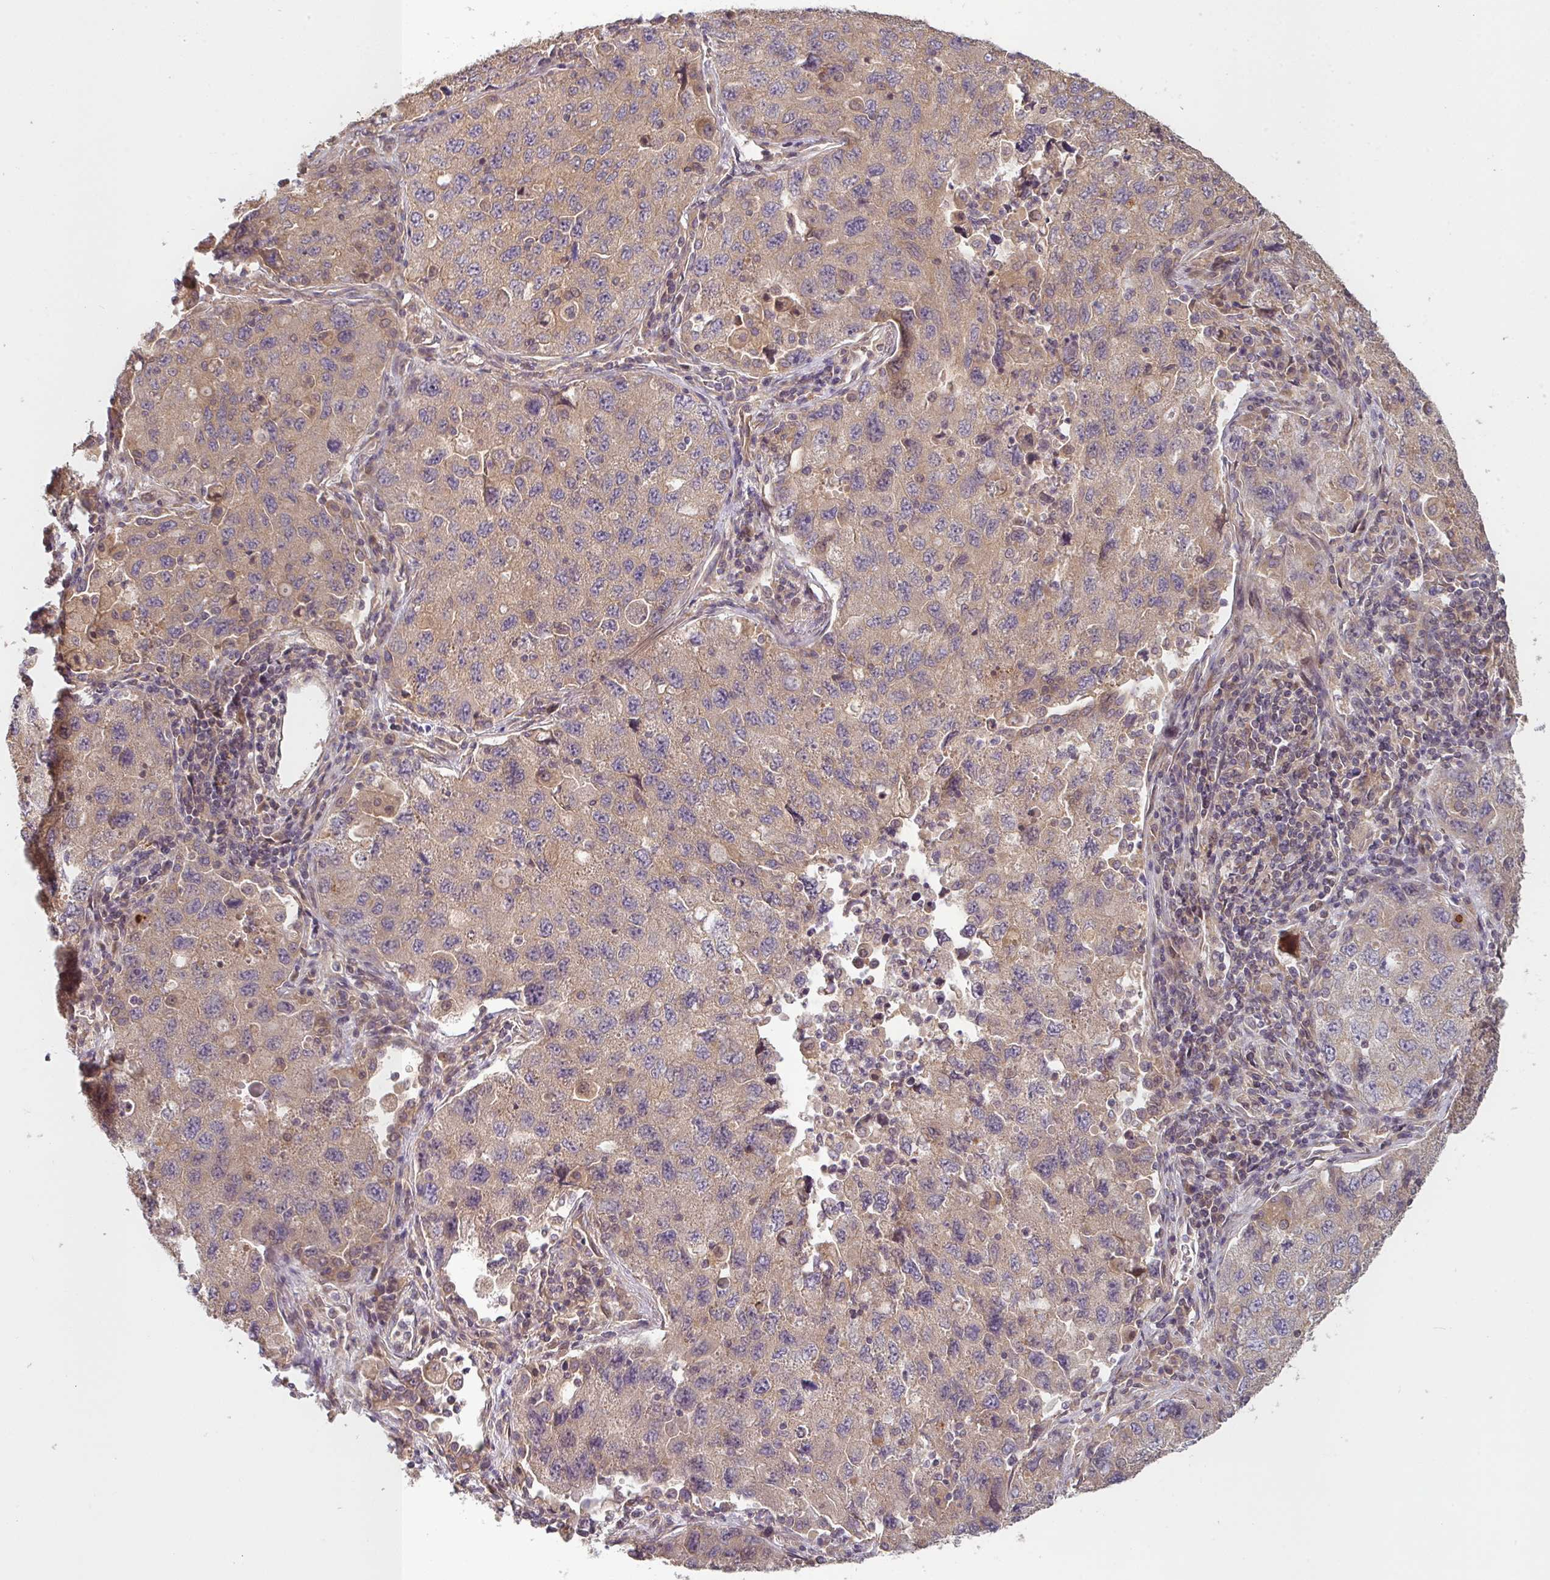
{"staining": {"intensity": "weak", "quantity": ">75%", "location": "cytoplasmic/membranous"}, "tissue": "lung cancer", "cell_type": "Tumor cells", "image_type": "cancer", "snomed": [{"axis": "morphology", "description": "Adenocarcinoma, NOS"}, {"axis": "topography", "description": "Lung"}], "caption": "Immunohistochemistry (IHC) micrograph of neoplastic tissue: lung cancer stained using IHC exhibits low levels of weak protein expression localized specifically in the cytoplasmic/membranous of tumor cells, appearing as a cytoplasmic/membranous brown color.", "gene": "RNF31", "patient": {"sex": "female", "age": 57}}